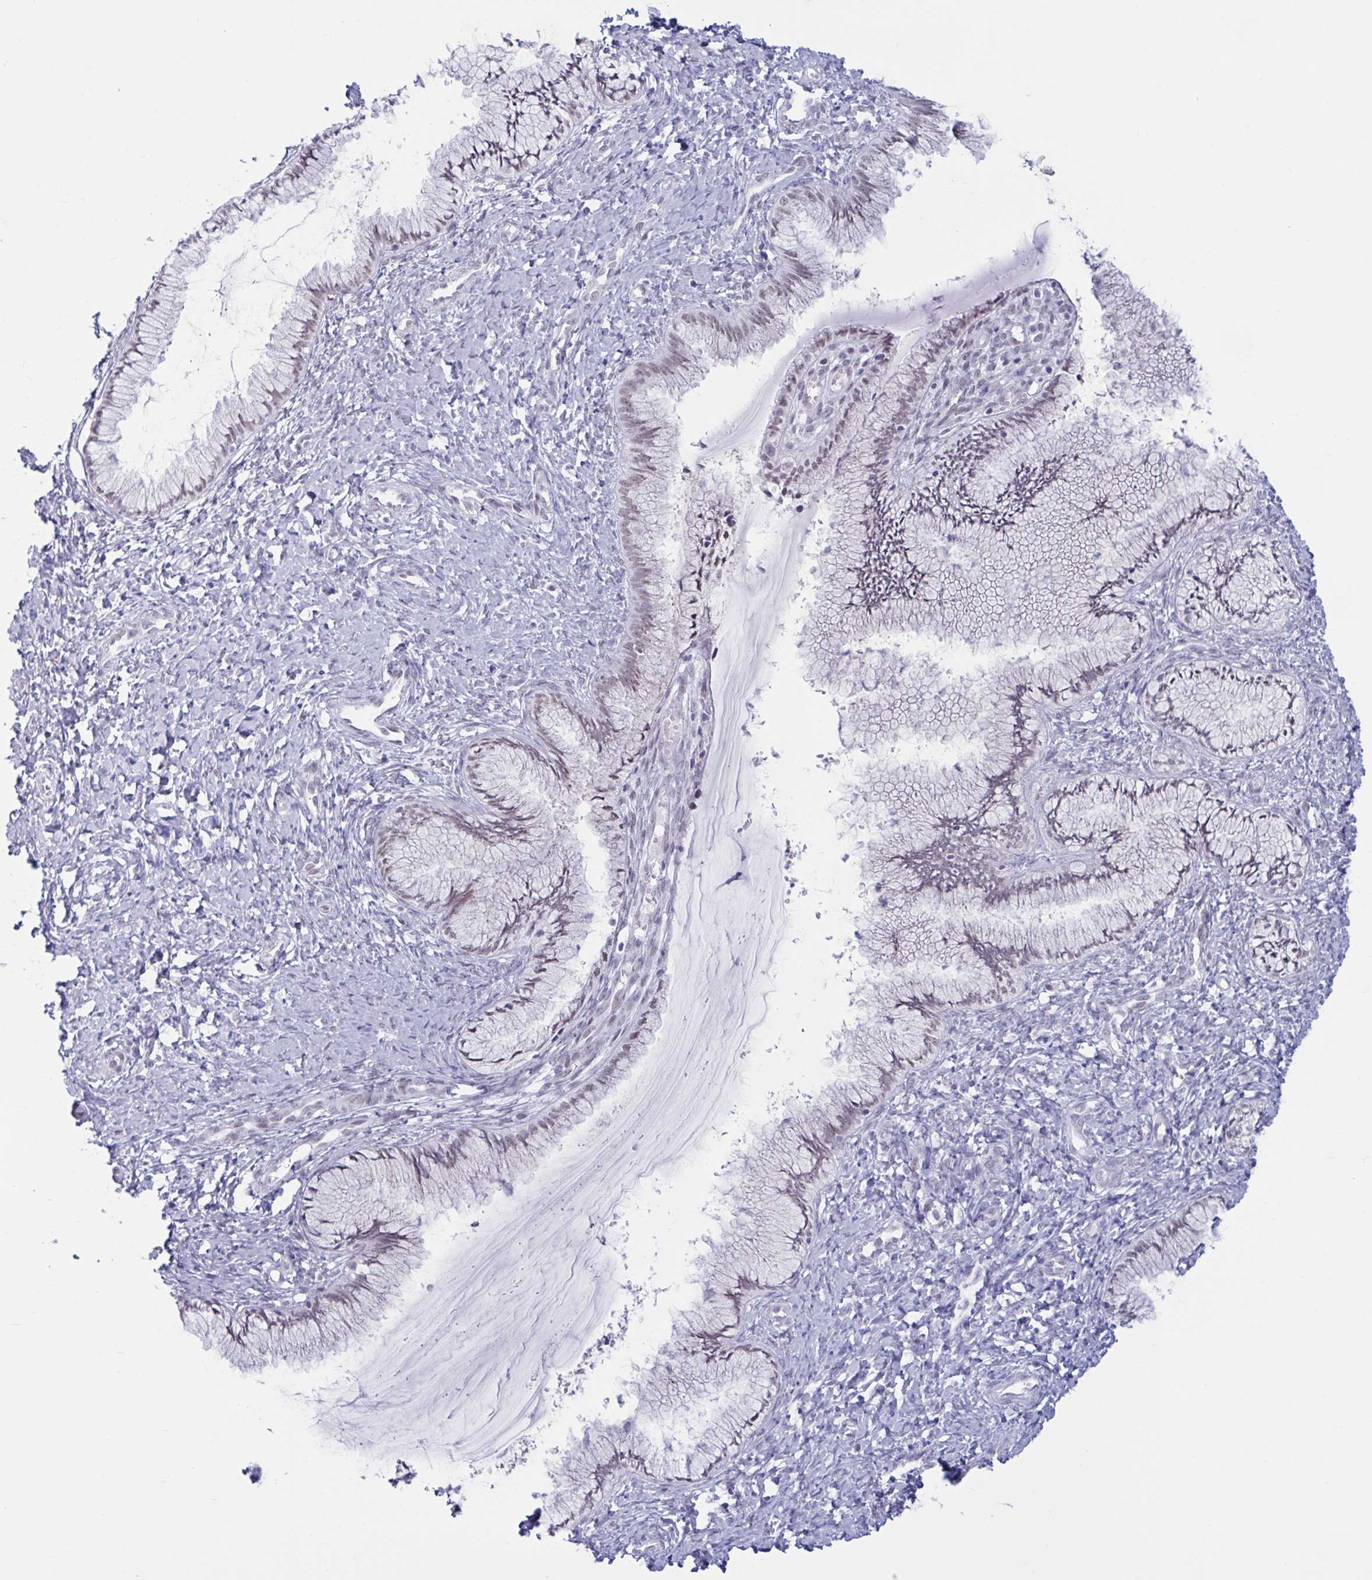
{"staining": {"intensity": "weak", "quantity": "<25%", "location": "nuclear"}, "tissue": "cervix", "cell_type": "Glandular cells", "image_type": "normal", "snomed": [{"axis": "morphology", "description": "Normal tissue, NOS"}, {"axis": "topography", "description": "Cervix"}], "caption": "Micrograph shows no significant protein staining in glandular cells of unremarkable cervix.", "gene": "MSMB", "patient": {"sex": "female", "age": 37}}